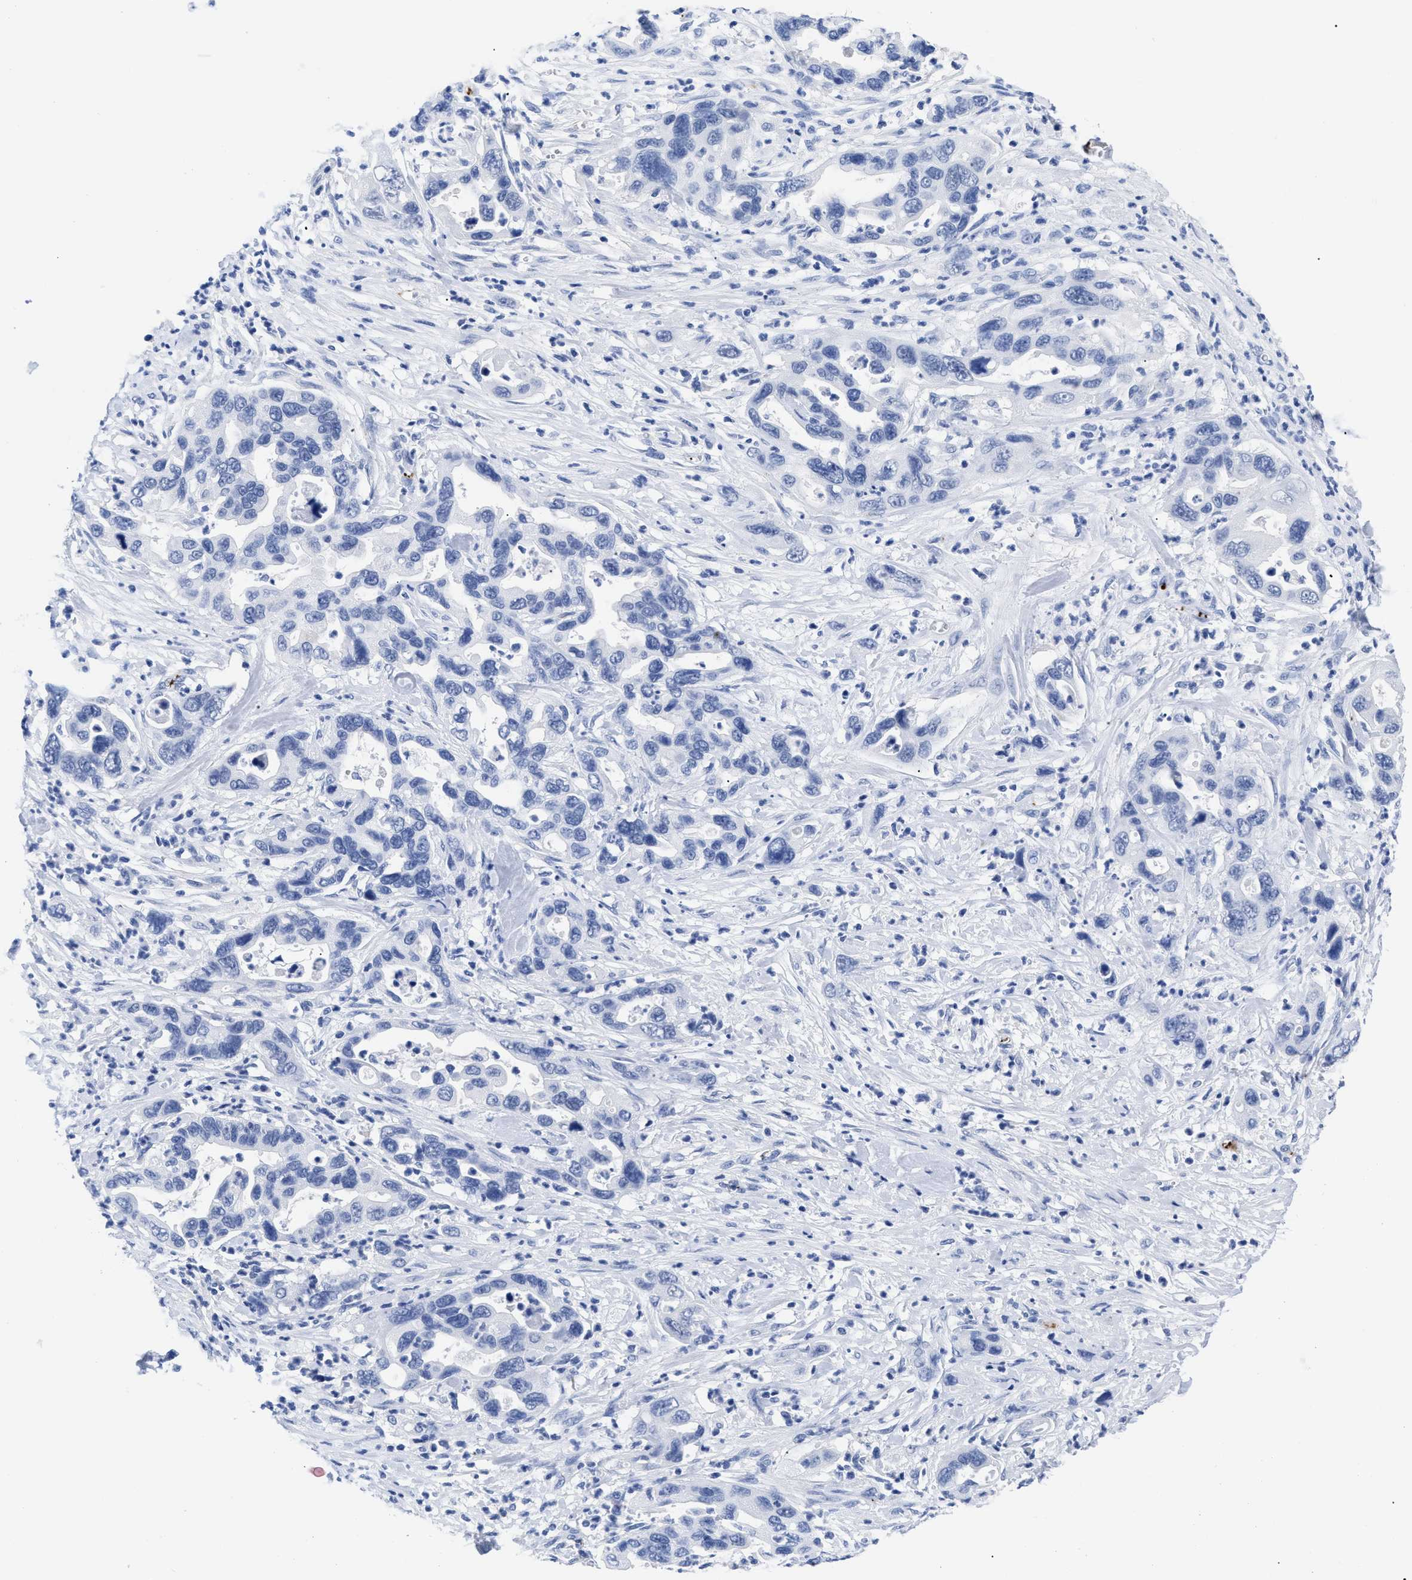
{"staining": {"intensity": "negative", "quantity": "none", "location": "none"}, "tissue": "pancreatic cancer", "cell_type": "Tumor cells", "image_type": "cancer", "snomed": [{"axis": "morphology", "description": "Adenocarcinoma, NOS"}, {"axis": "topography", "description": "Pancreas"}], "caption": "Adenocarcinoma (pancreatic) was stained to show a protein in brown. There is no significant expression in tumor cells. Brightfield microscopy of immunohistochemistry stained with DAB (3,3'-diaminobenzidine) (brown) and hematoxylin (blue), captured at high magnification.", "gene": "TREML1", "patient": {"sex": "female", "age": 70}}